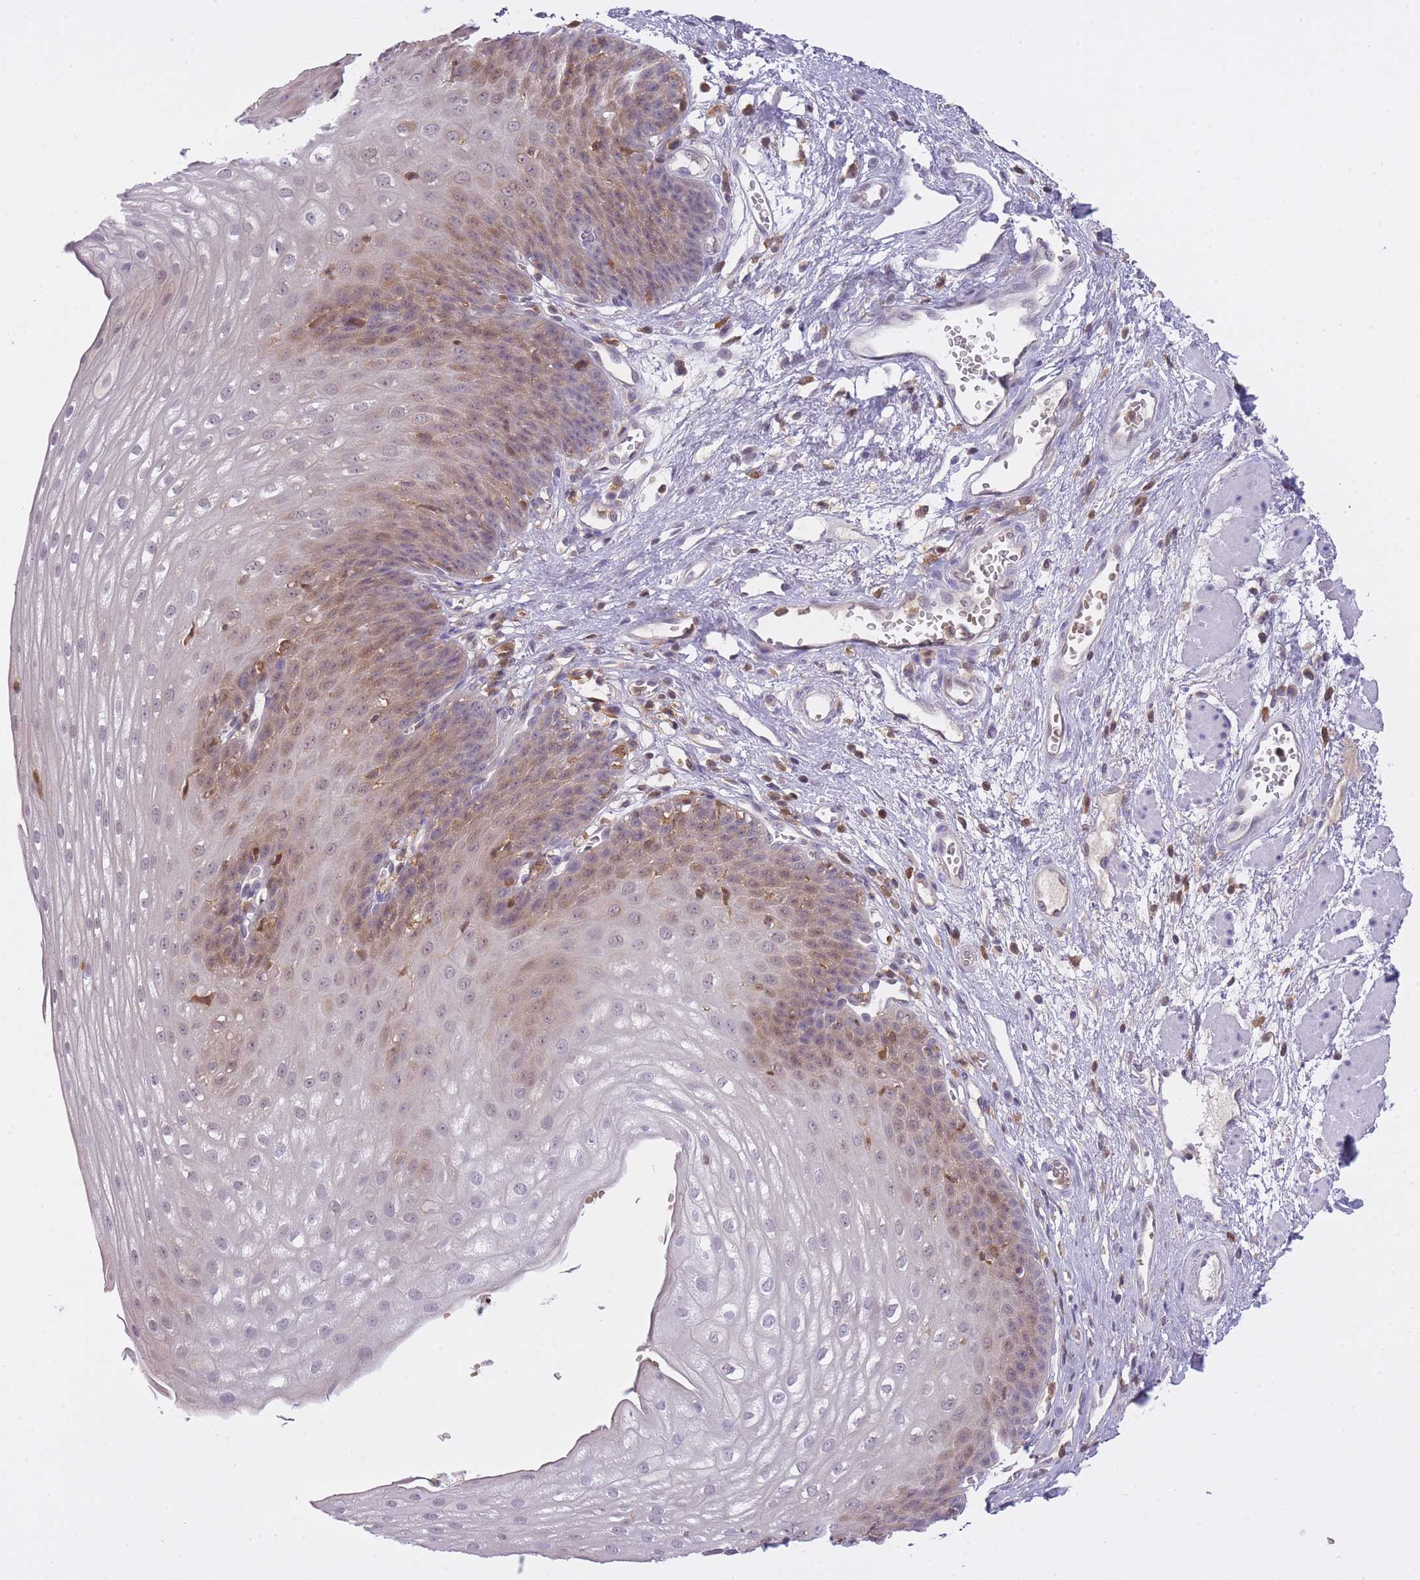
{"staining": {"intensity": "moderate", "quantity": "<25%", "location": "cytoplasmic/membranous,nuclear"}, "tissue": "esophagus", "cell_type": "Squamous epithelial cells", "image_type": "normal", "snomed": [{"axis": "morphology", "description": "Normal tissue, NOS"}, {"axis": "topography", "description": "Esophagus"}], "caption": "This image demonstrates immunohistochemistry staining of unremarkable human esophagus, with low moderate cytoplasmic/membranous,nuclear positivity in approximately <25% of squamous epithelial cells.", "gene": "CXorf38", "patient": {"sex": "male", "age": 71}}